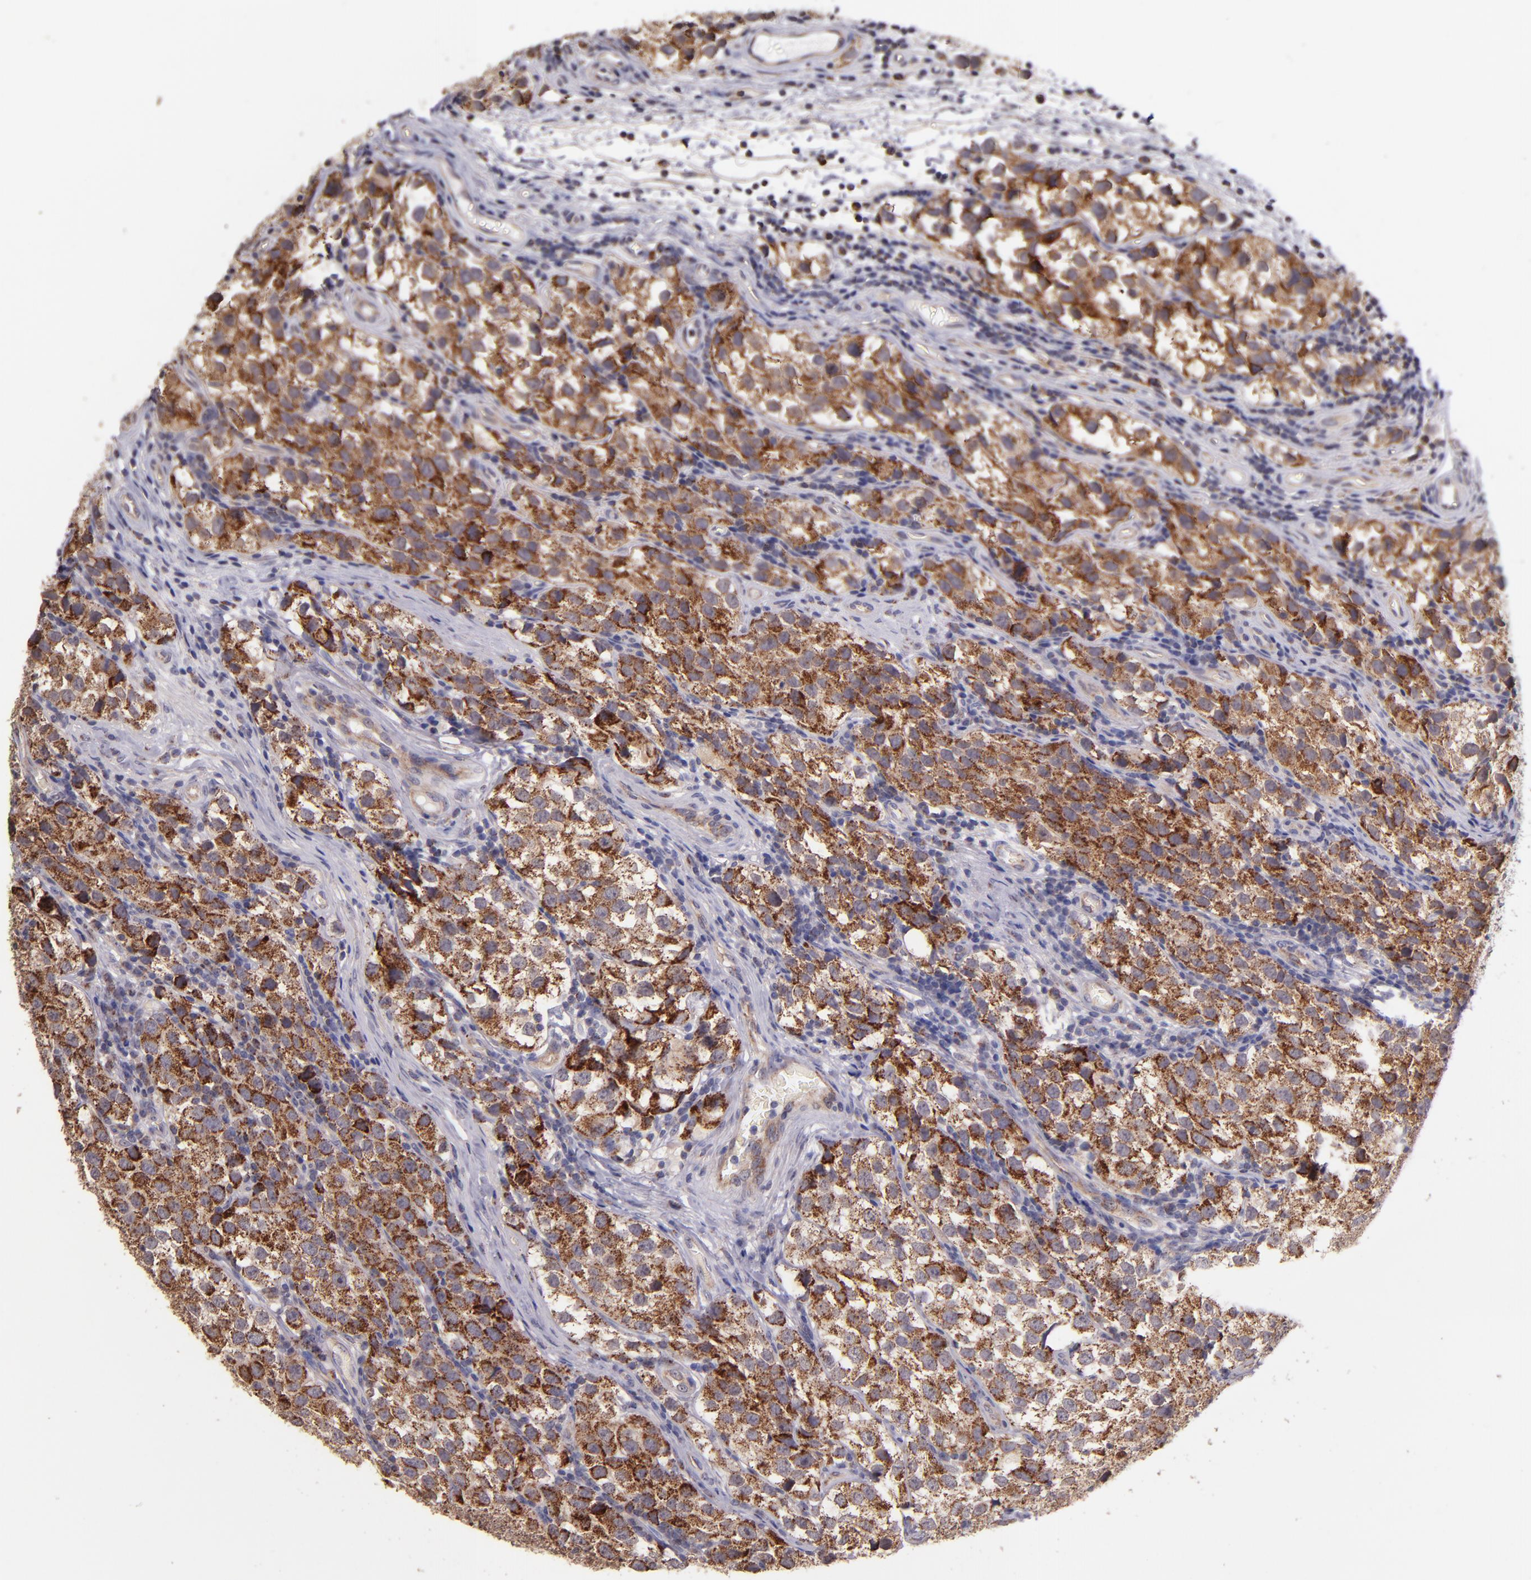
{"staining": {"intensity": "strong", "quantity": ">75%", "location": "cytoplasmic/membranous"}, "tissue": "testis cancer", "cell_type": "Tumor cells", "image_type": "cancer", "snomed": [{"axis": "morphology", "description": "Seminoma, NOS"}, {"axis": "topography", "description": "Testis"}], "caption": "Immunohistochemistry (IHC) (DAB (3,3'-diaminobenzidine)) staining of human seminoma (testis) displays strong cytoplasmic/membranous protein positivity in about >75% of tumor cells.", "gene": "SHC1", "patient": {"sex": "male", "age": 39}}